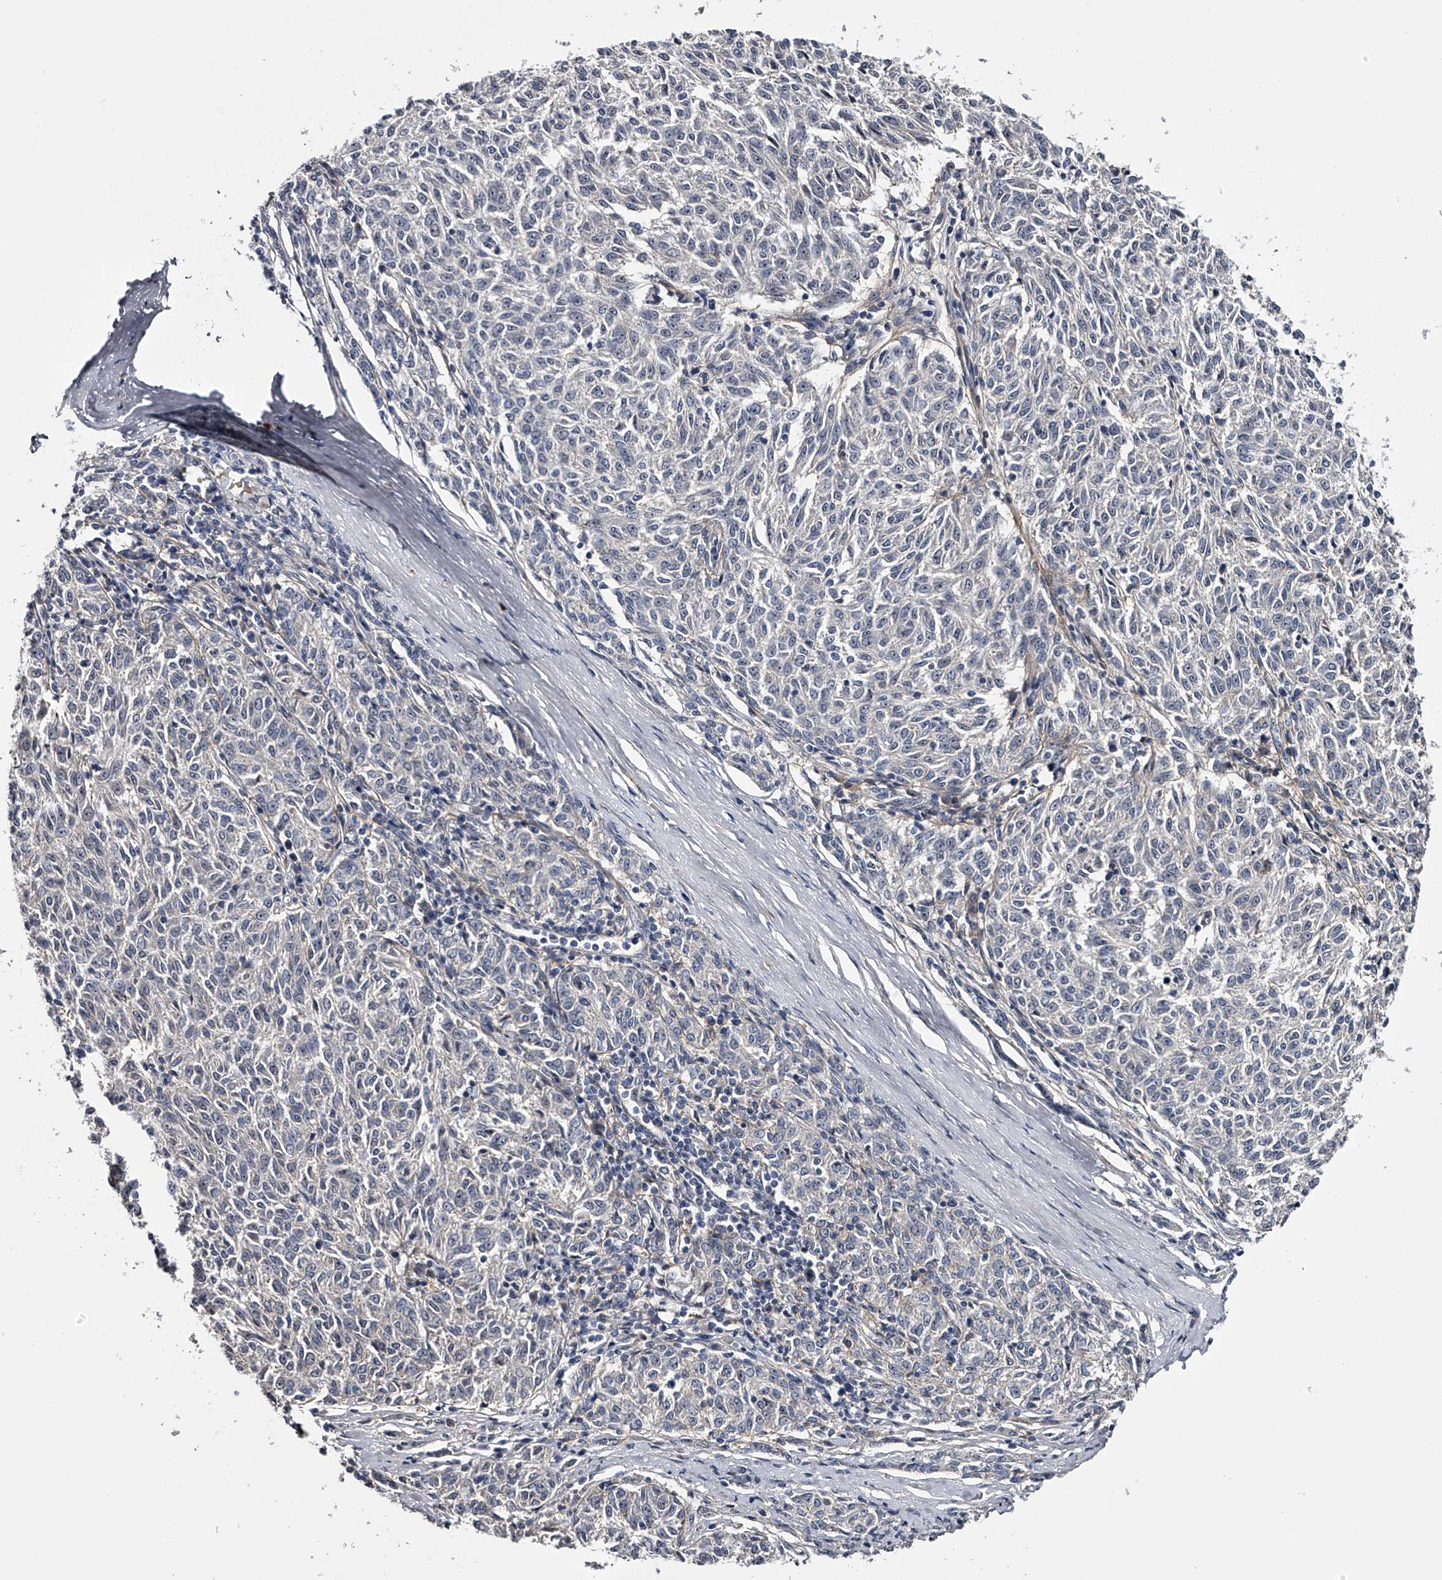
{"staining": {"intensity": "negative", "quantity": "none", "location": "none"}, "tissue": "melanoma", "cell_type": "Tumor cells", "image_type": "cancer", "snomed": [{"axis": "morphology", "description": "Malignant melanoma, NOS"}, {"axis": "topography", "description": "Skin"}], "caption": "There is no significant positivity in tumor cells of malignant melanoma.", "gene": "MDN1", "patient": {"sex": "female", "age": 72}}